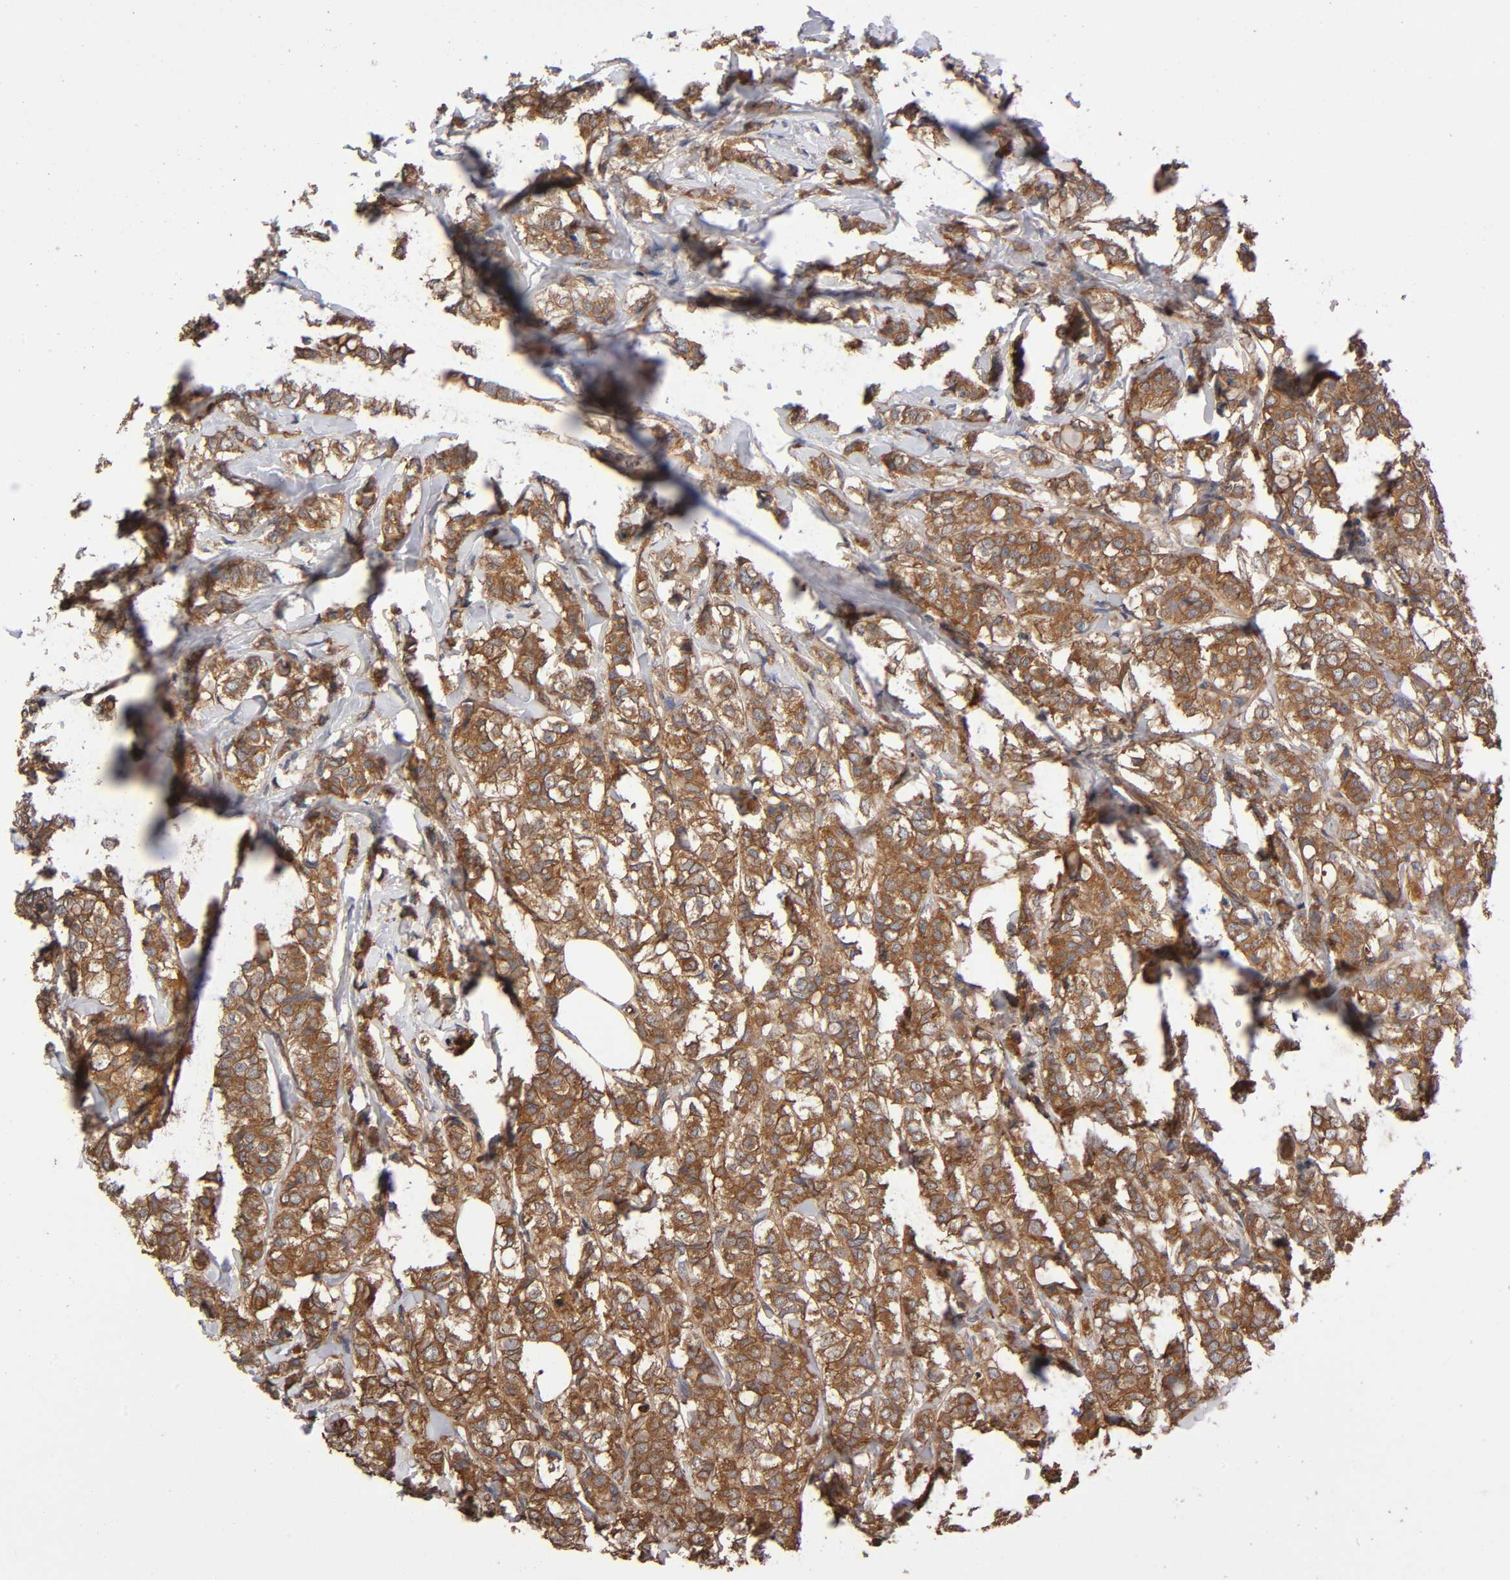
{"staining": {"intensity": "strong", "quantity": ">75%", "location": "cytoplasmic/membranous"}, "tissue": "breast cancer", "cell_type": "Tumor cells", "image_type": "cancer", "snomed": [{"axis": "morphology", "description": "Lobular carcinoma"}, {"axis": "topography", "description": "Breast"}], "caption": "The micrograph displays staining of breast cancer, revealing strong cytoplasmic/membranous protein positivity (brown color) within tumor cells.", "gene": "LAMTOR2", "patient": {"sex": "female", "age": 60}}